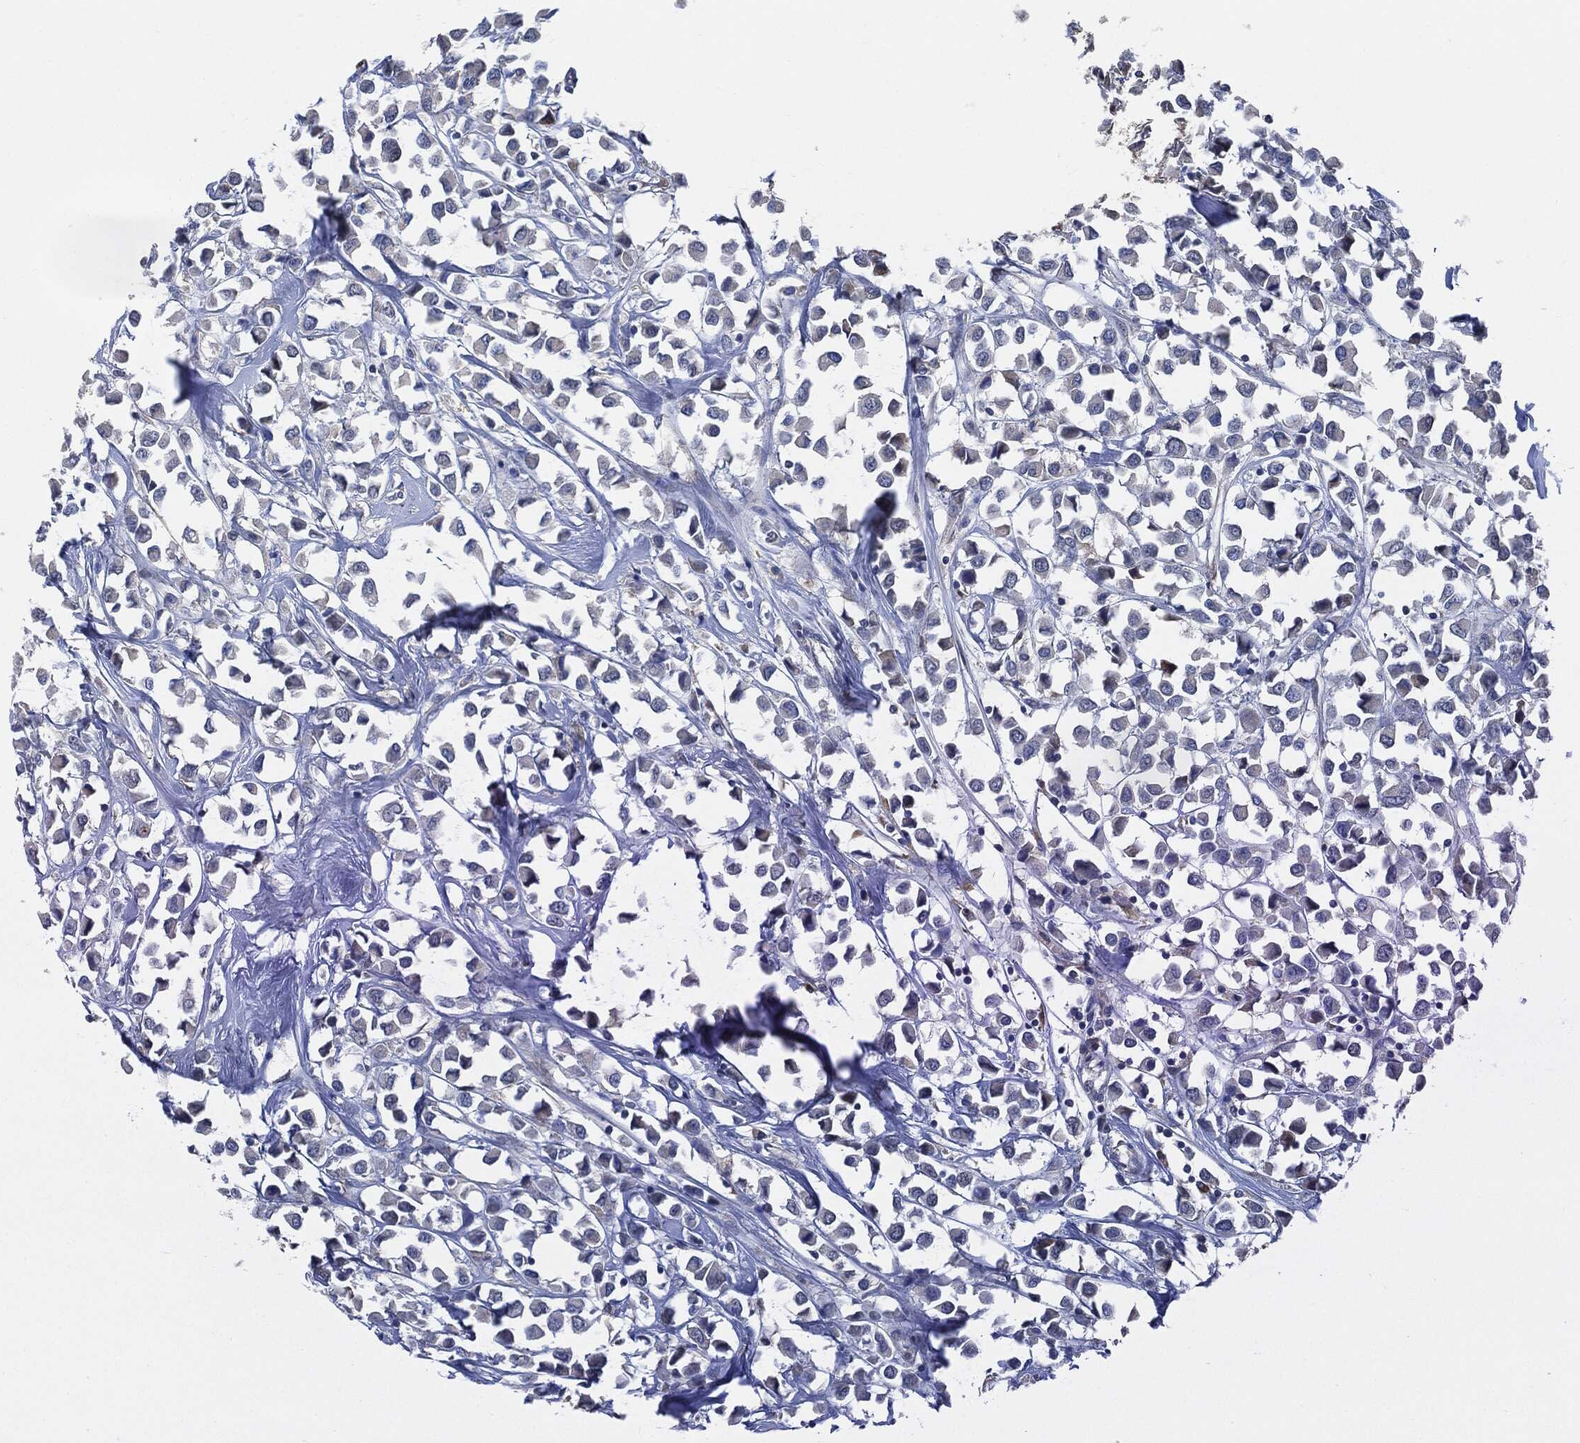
{"staining": {"intensity": "moderate", "quantity": "<25%", "location": "cytoplasmic/membranous"}, "tissue": "breast cancer", "cell_type": "Tumor cells", "image_type": "cancer", "snomed": [{"axis": "morphology", "description": "Duct carcinoma"}, {"axis": "topography", "description": "Breast"}], "caption": "Immunohistochemistry (IHC) image of breast cancer (intraductal carcinoma) stained for a protein (brown), which displays low levels of moderate cytoplasmic/membranous staining in approximately <25% of tumor cells.", "gene": "VSIG4", "patient": {"sex": "female", "age": 61}}